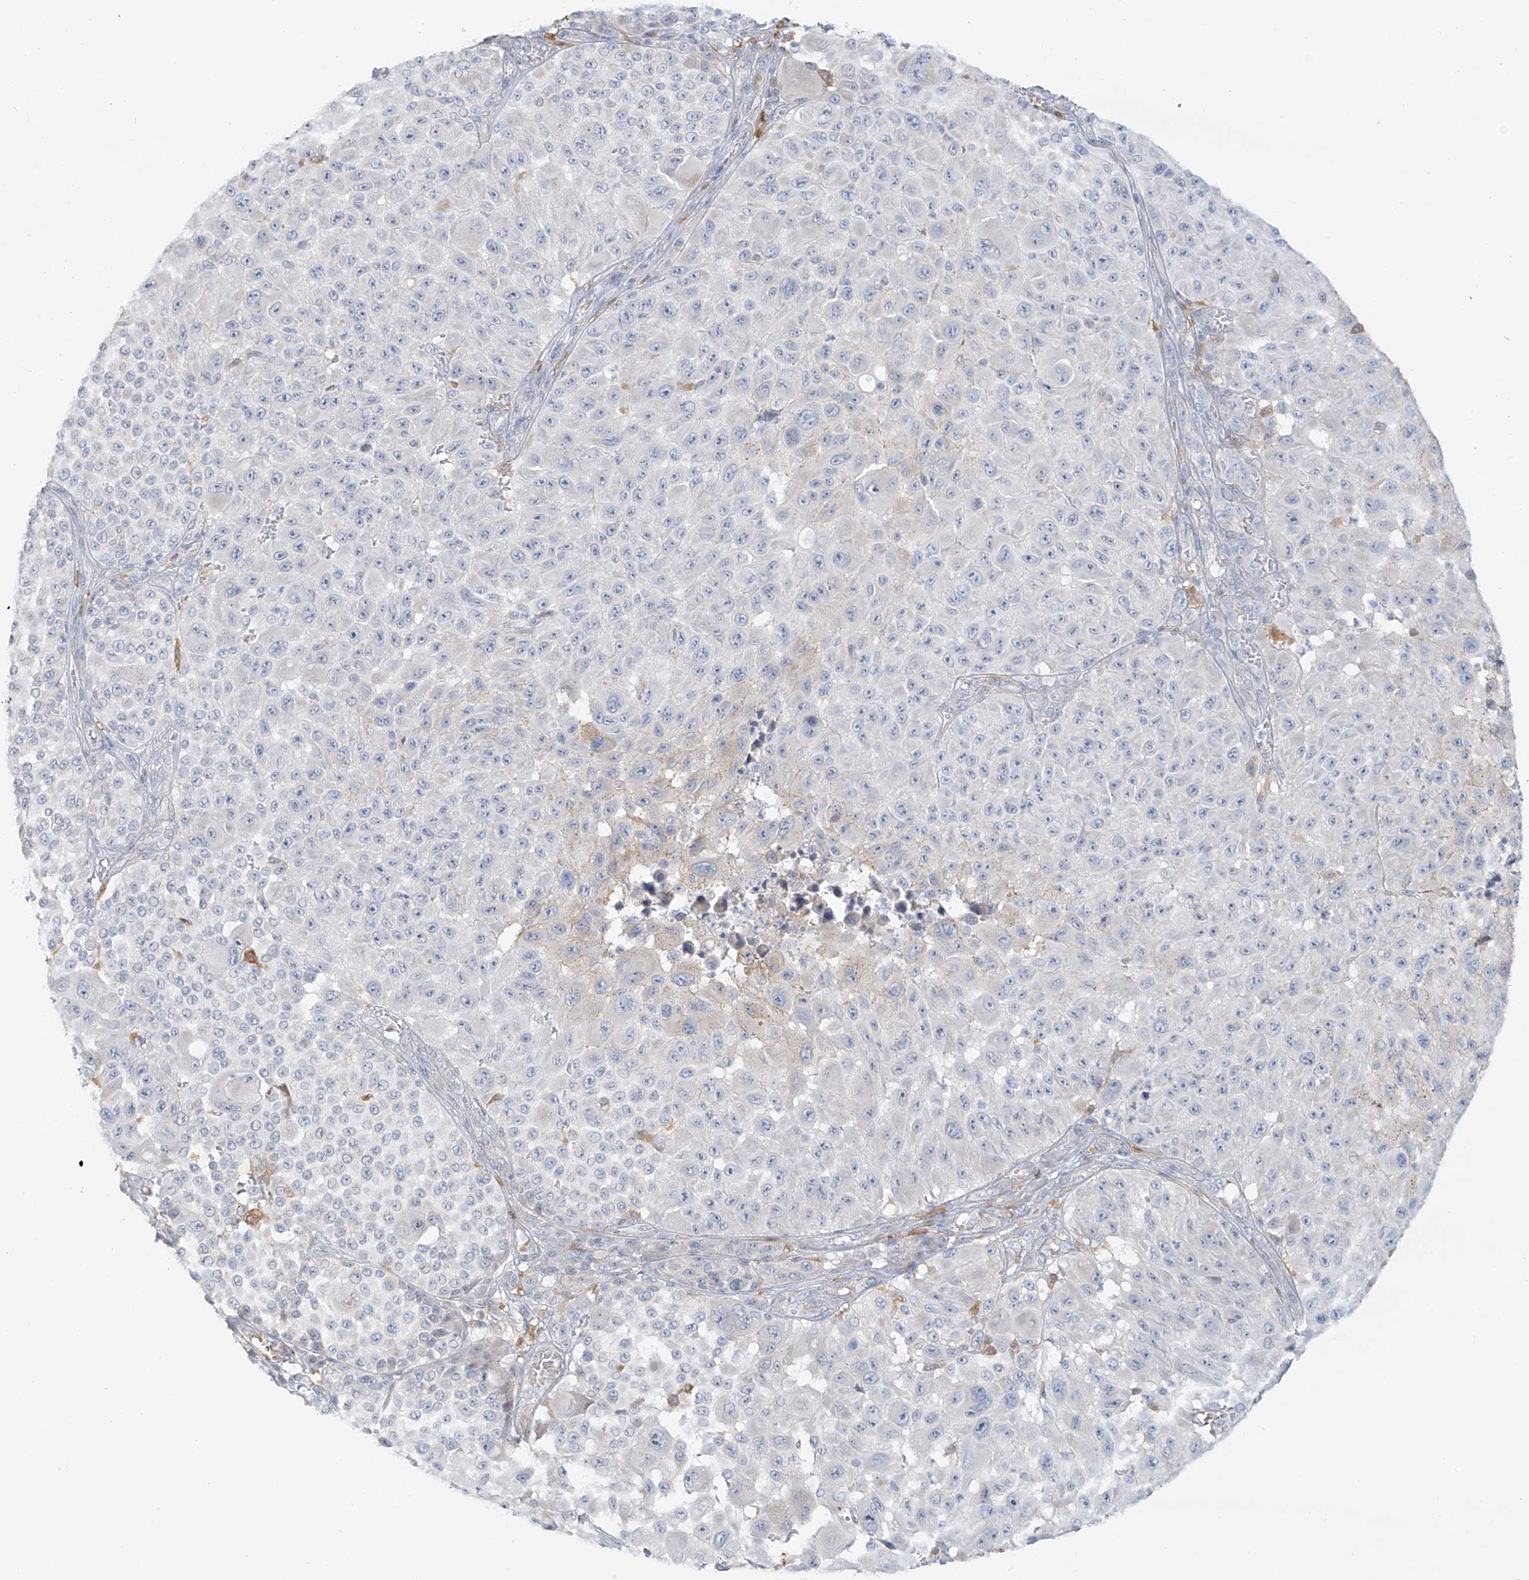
{"staining": {"intensity": "negative", "quantity": "none", "location": "none"}, "tissue": "melanoma", "cell_type": "Tumor cells", "image_type": "cancer", "snomed": [{"axis": "morphology", "description": "Malignant melanoma, NOS"}, {"axis": "topography", "description": "Skin"}], "caption": "Immunohistochemistry (IHC) photomicrograph of neoplastic tissue: malignant melanoma stained with DAB (3,3'-diaminobenzidine) reveals no significant protein positivity in tumor cells.", "gene": "UPK1B", "patient": {"sex": "male", "age": 83}}